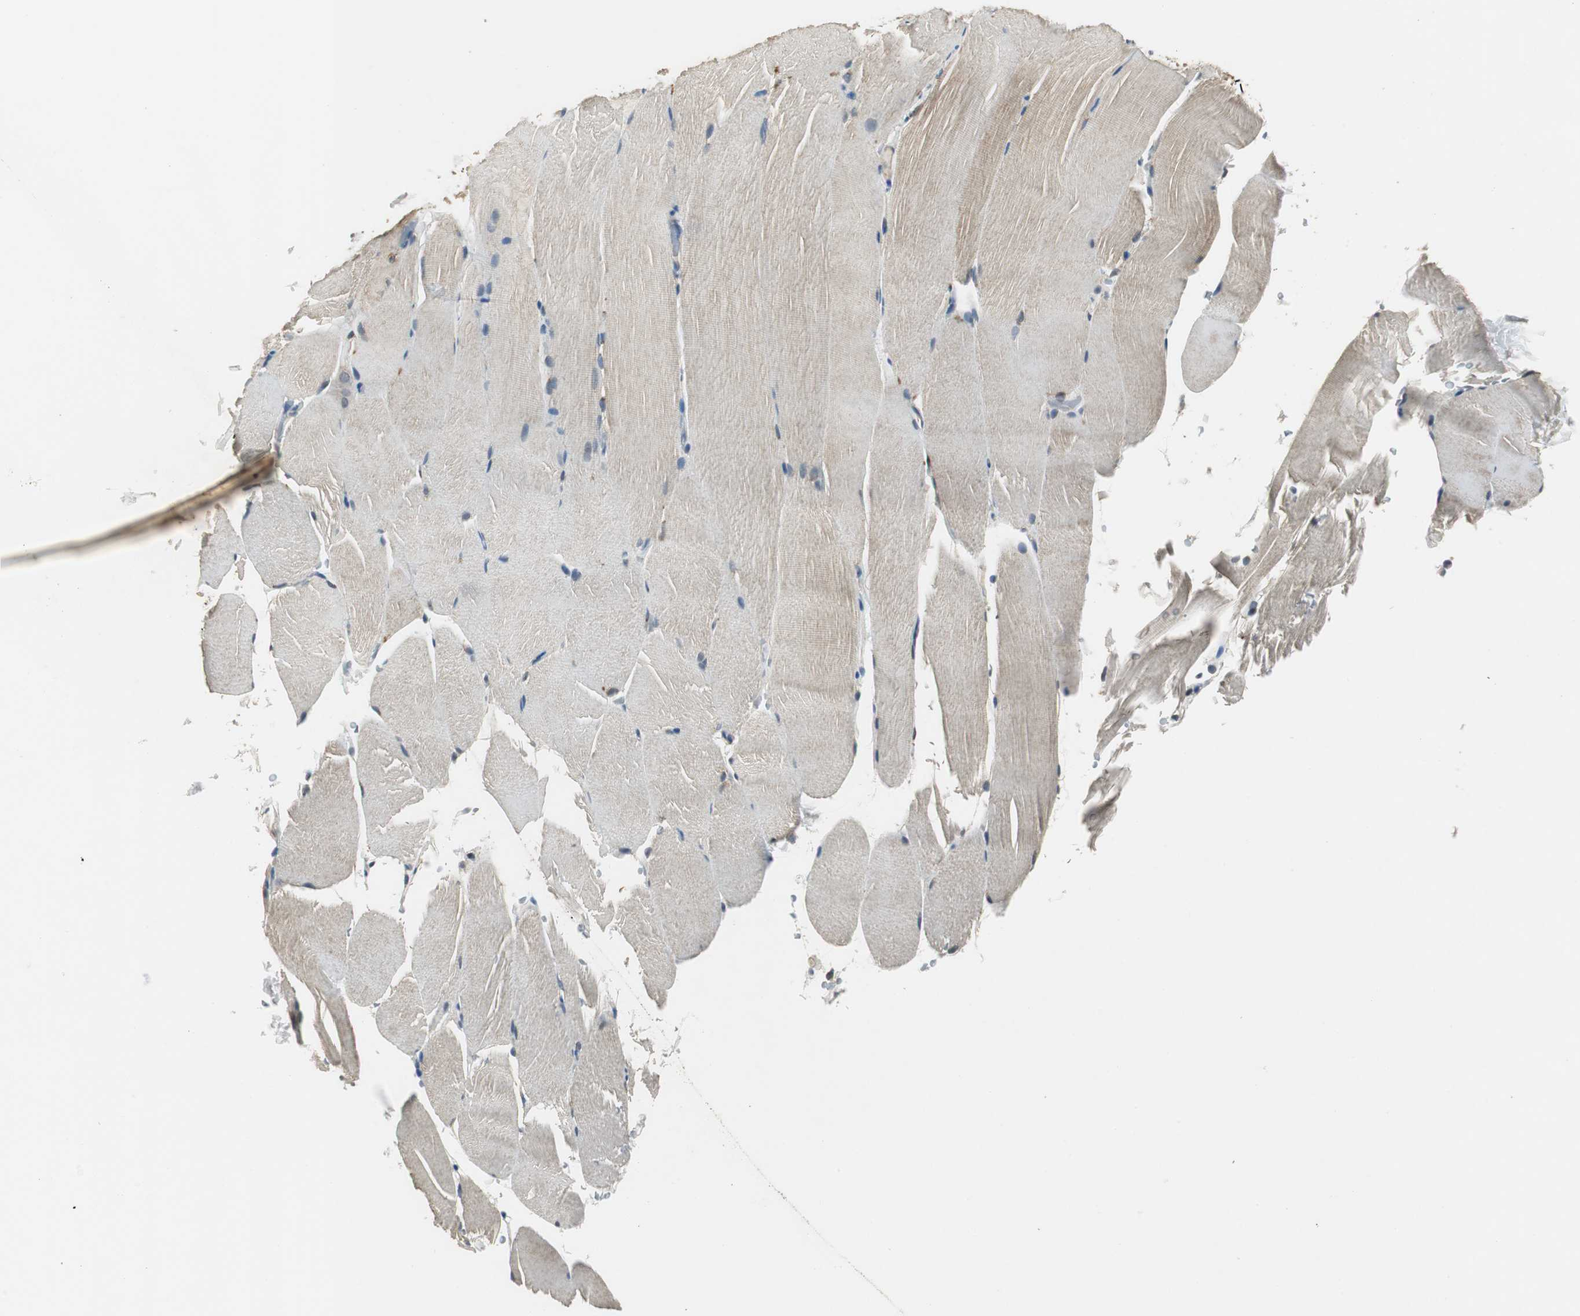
{"staining": {"intensity": "weak", "quantity": "<25%", "location": "cytoplasmic/membranous"}, "tissue": "skeletal muscle", "cell_type": "Myocytes", "image_type": "normal", "snomed": [{"axis": "morphology", "description": "Normal tissue, NOS"}, {"axis": "topography", "description": "Skeletal muscle"}, {"axis": "topography", "description": "Parathyroid gland"}], "caption": "There is no significant positivity in myocytes of skeletal muscle. (Brightfield microscopy of DAB (3,3'-diaminobenzidine) immunohistochemistry (IHC) at high magnification).", "gene": "PSMB4", "patient": {"sex": "female", "age": 37}}